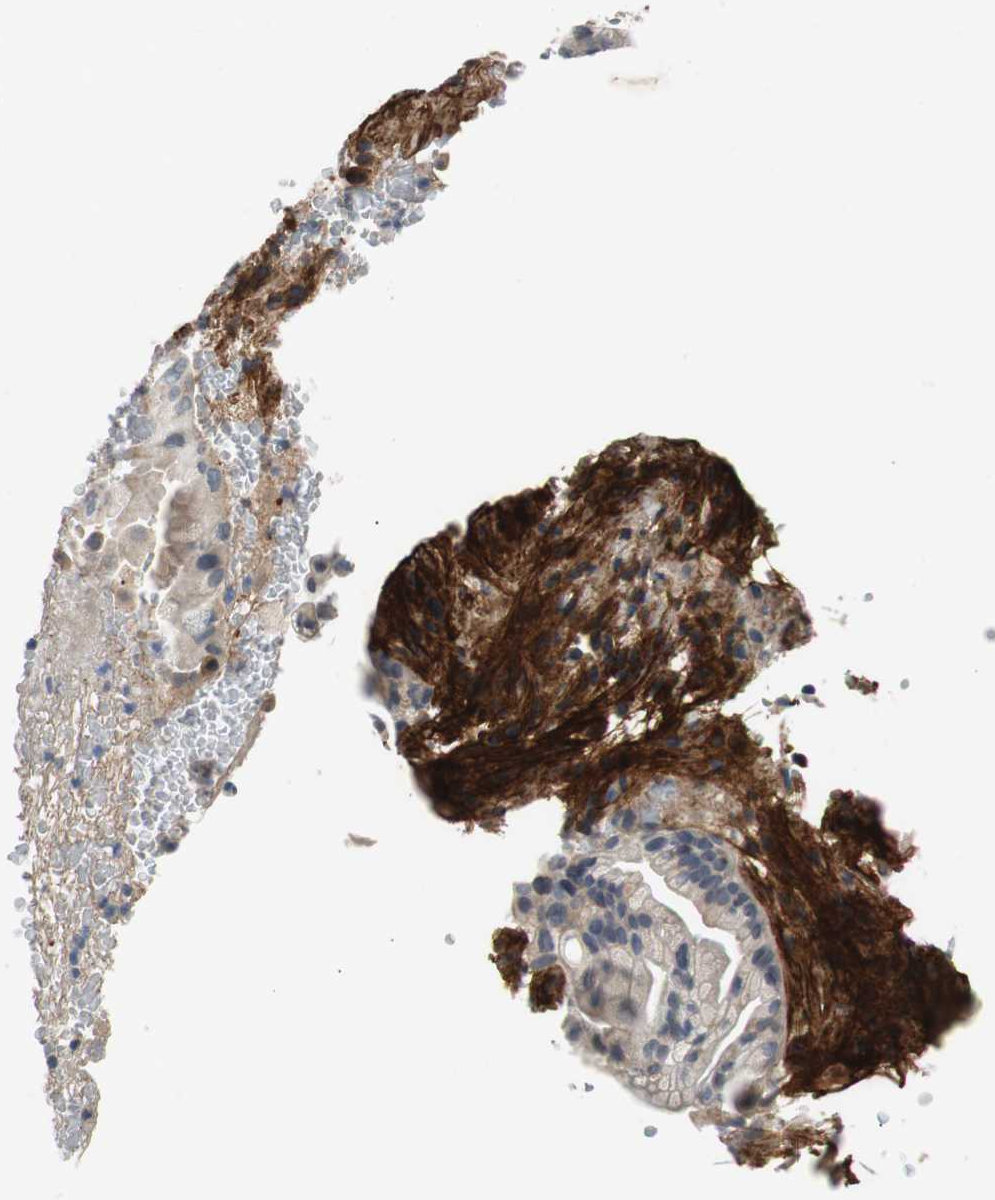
{"staining": {"intensity": "weak", "quantity": "25%-75%", "location": "cytoplasmic/membranous"}, "tissue": "liver cancer", "cell_type": "Tumor cells", "image_type": "cancer", "snomed": [{"axis": "morphology", "description": "Cholangiocarcinoma"}, {"axis": "topography", "description": "Liver"}], "caption": "Immunohistochemical staining of liver cancer (cholangiocarcinoma) exhibits weak cytoplasmic/membranous protein expression in approximately 25%-75% of tumor cells.", "gene": "COL12A1", "patient": {"sex": "female", "age": 68}}